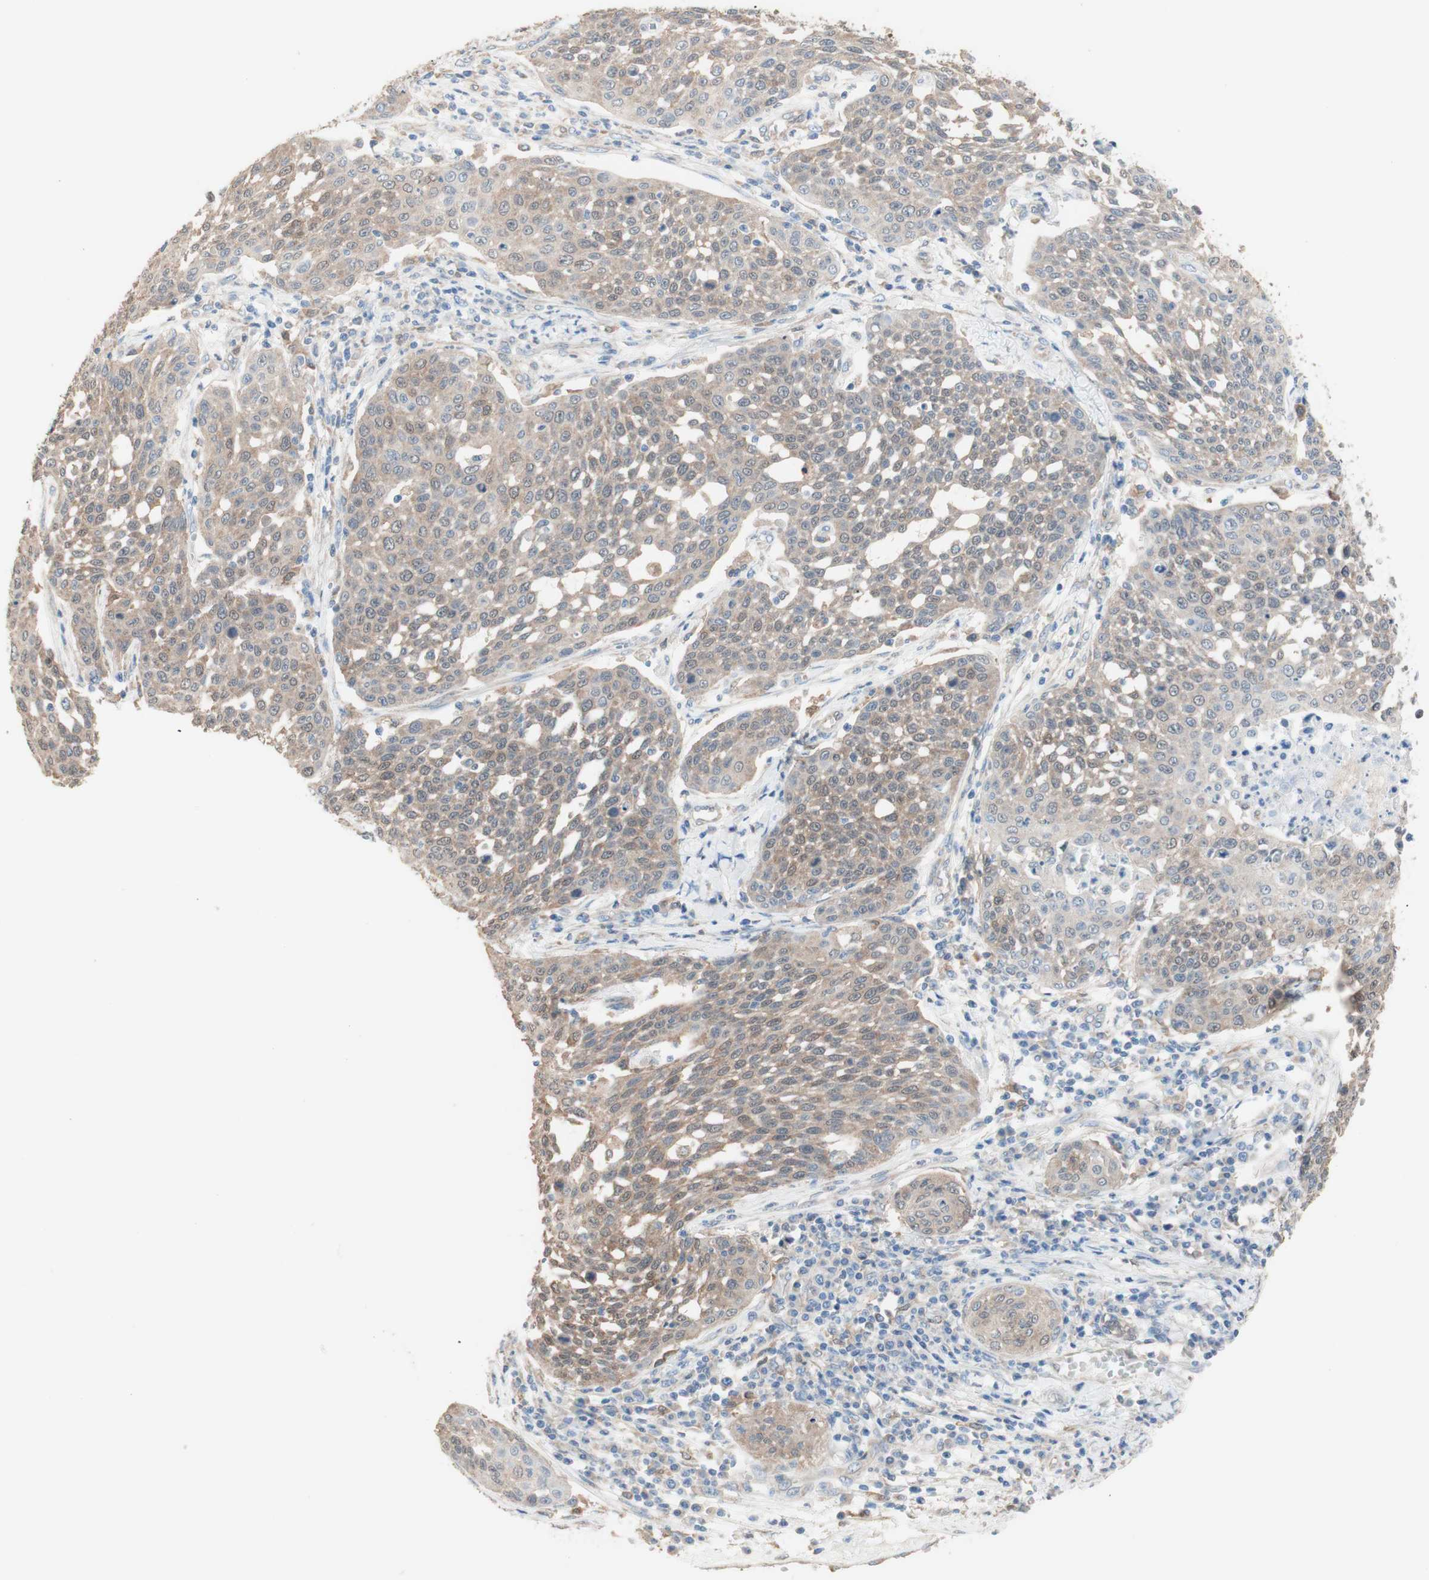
{"staining": {"intensity": "weak", "quantity": ">75%", "location": "cytoplasmic/membranous"}, "tissue": "cervical cancer", "cell_type": "Tumor cells", "image_type": "cancer", "snomed": [{"axis": "morphology", "description": "Squamous cell carcinoma, NOS"}, {"axis": "topography", "description": "Cervix"}], "caption": "Protein staining displays weak cytoplasmic/membranous expression in about >75% of tumor cells in cervical cancer (squamous cell carcinoma). (DAB (3,3'-diaminobenzidine) IHC with brightfield microscopy, high magnification).", "gene": "COMT", "patient": {"sex": "female", "age": 34}}